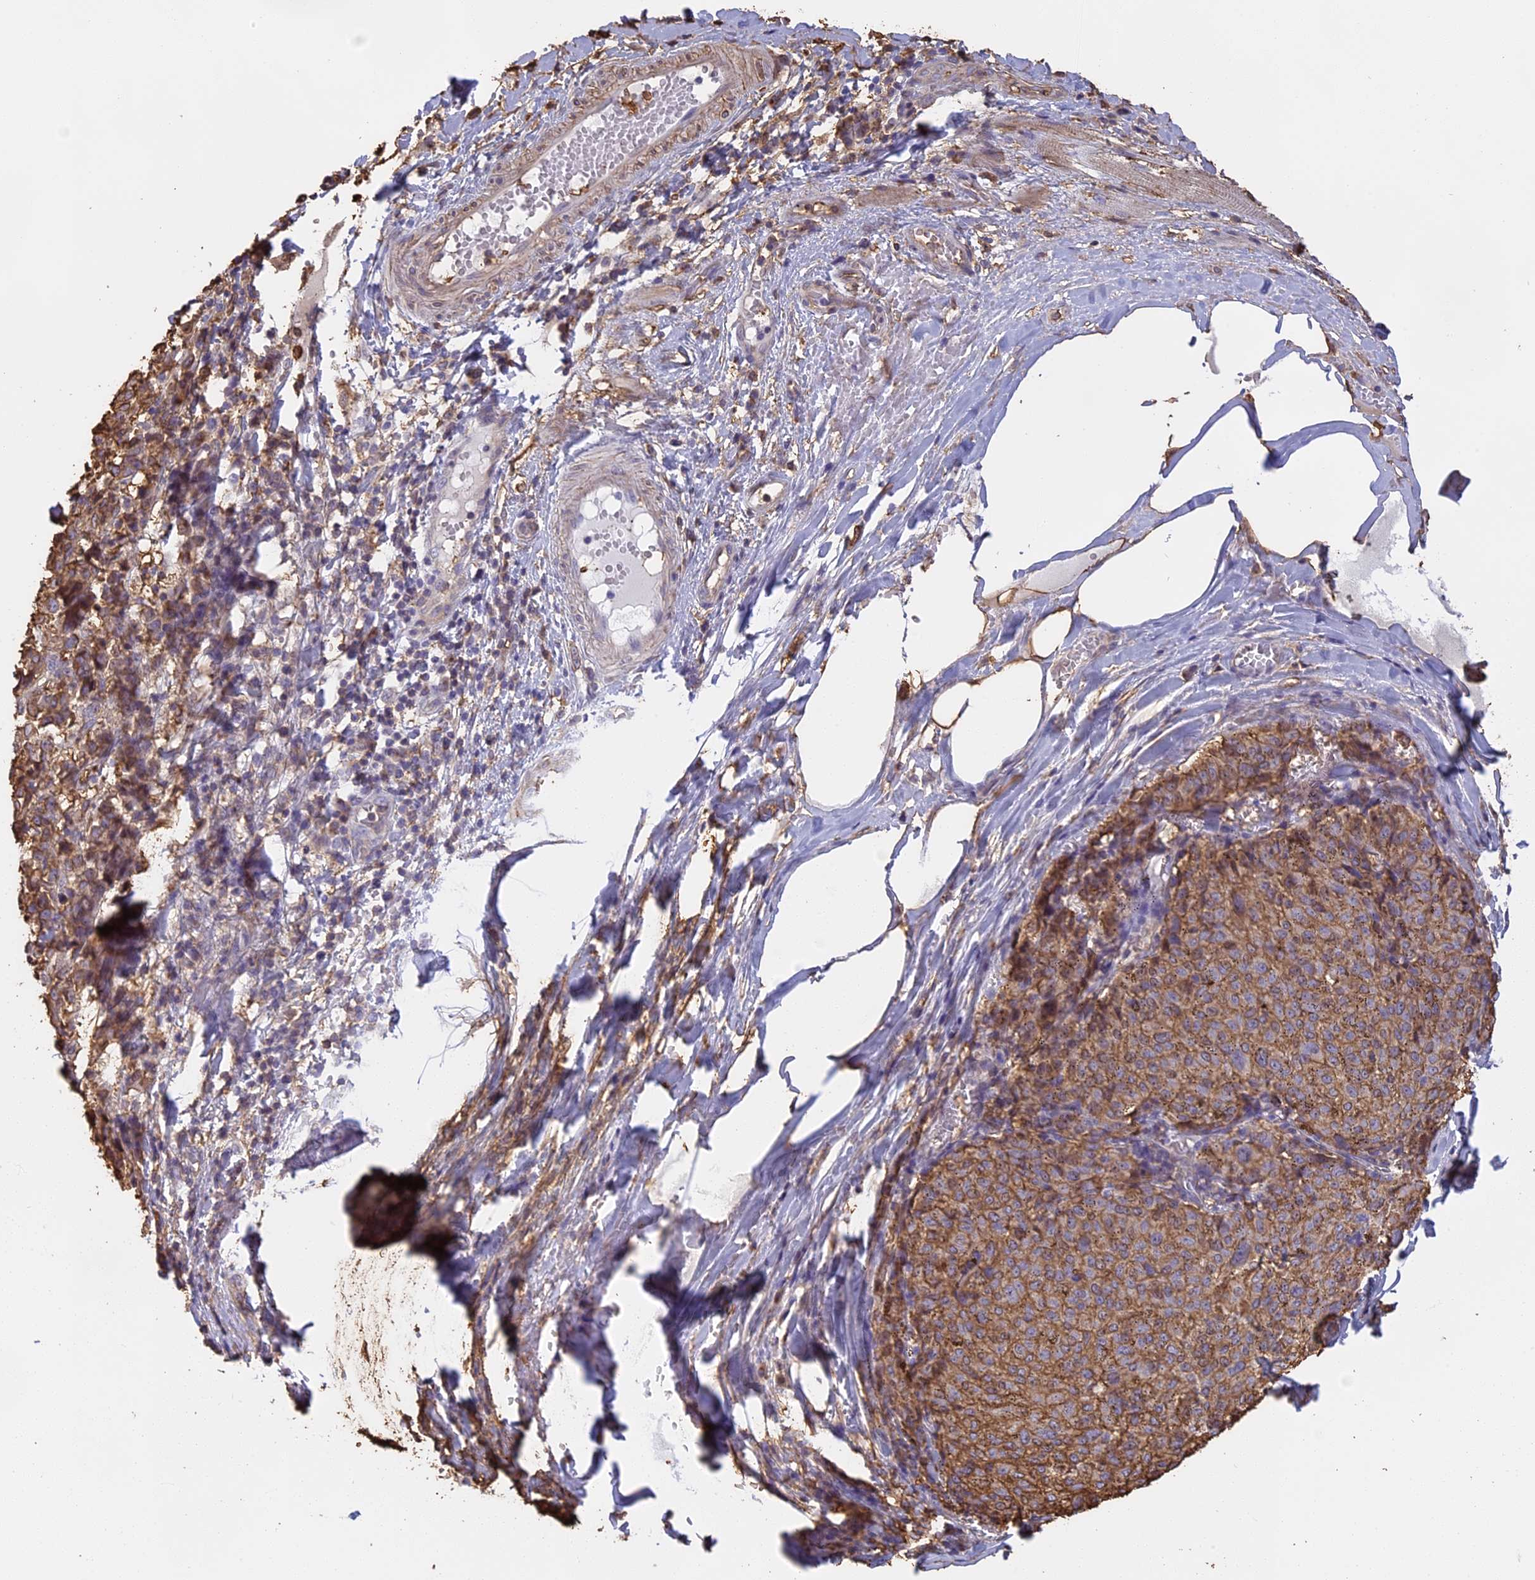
{"staining": {"intensity": "moderate", "quantity": "25%-75%", "location": "cytoplasmic/membranous"}, "tissue": "melanoma", "cell_type": "Tumor cells", "image_type": "cancer", "snomed": [{"axis": "morphology", "description": "Malignant melanoma, NOS"}, {"axis": "topography", "description": "Skin"}], "caption": "This is a histology image of immunohistochemistry staining of melanoma, which shows moderate positivity in the cytoplasmic/membranous of tumor cells.", "gene": "TMEM255B", "patient": {"sex": "female", "age": 72}}